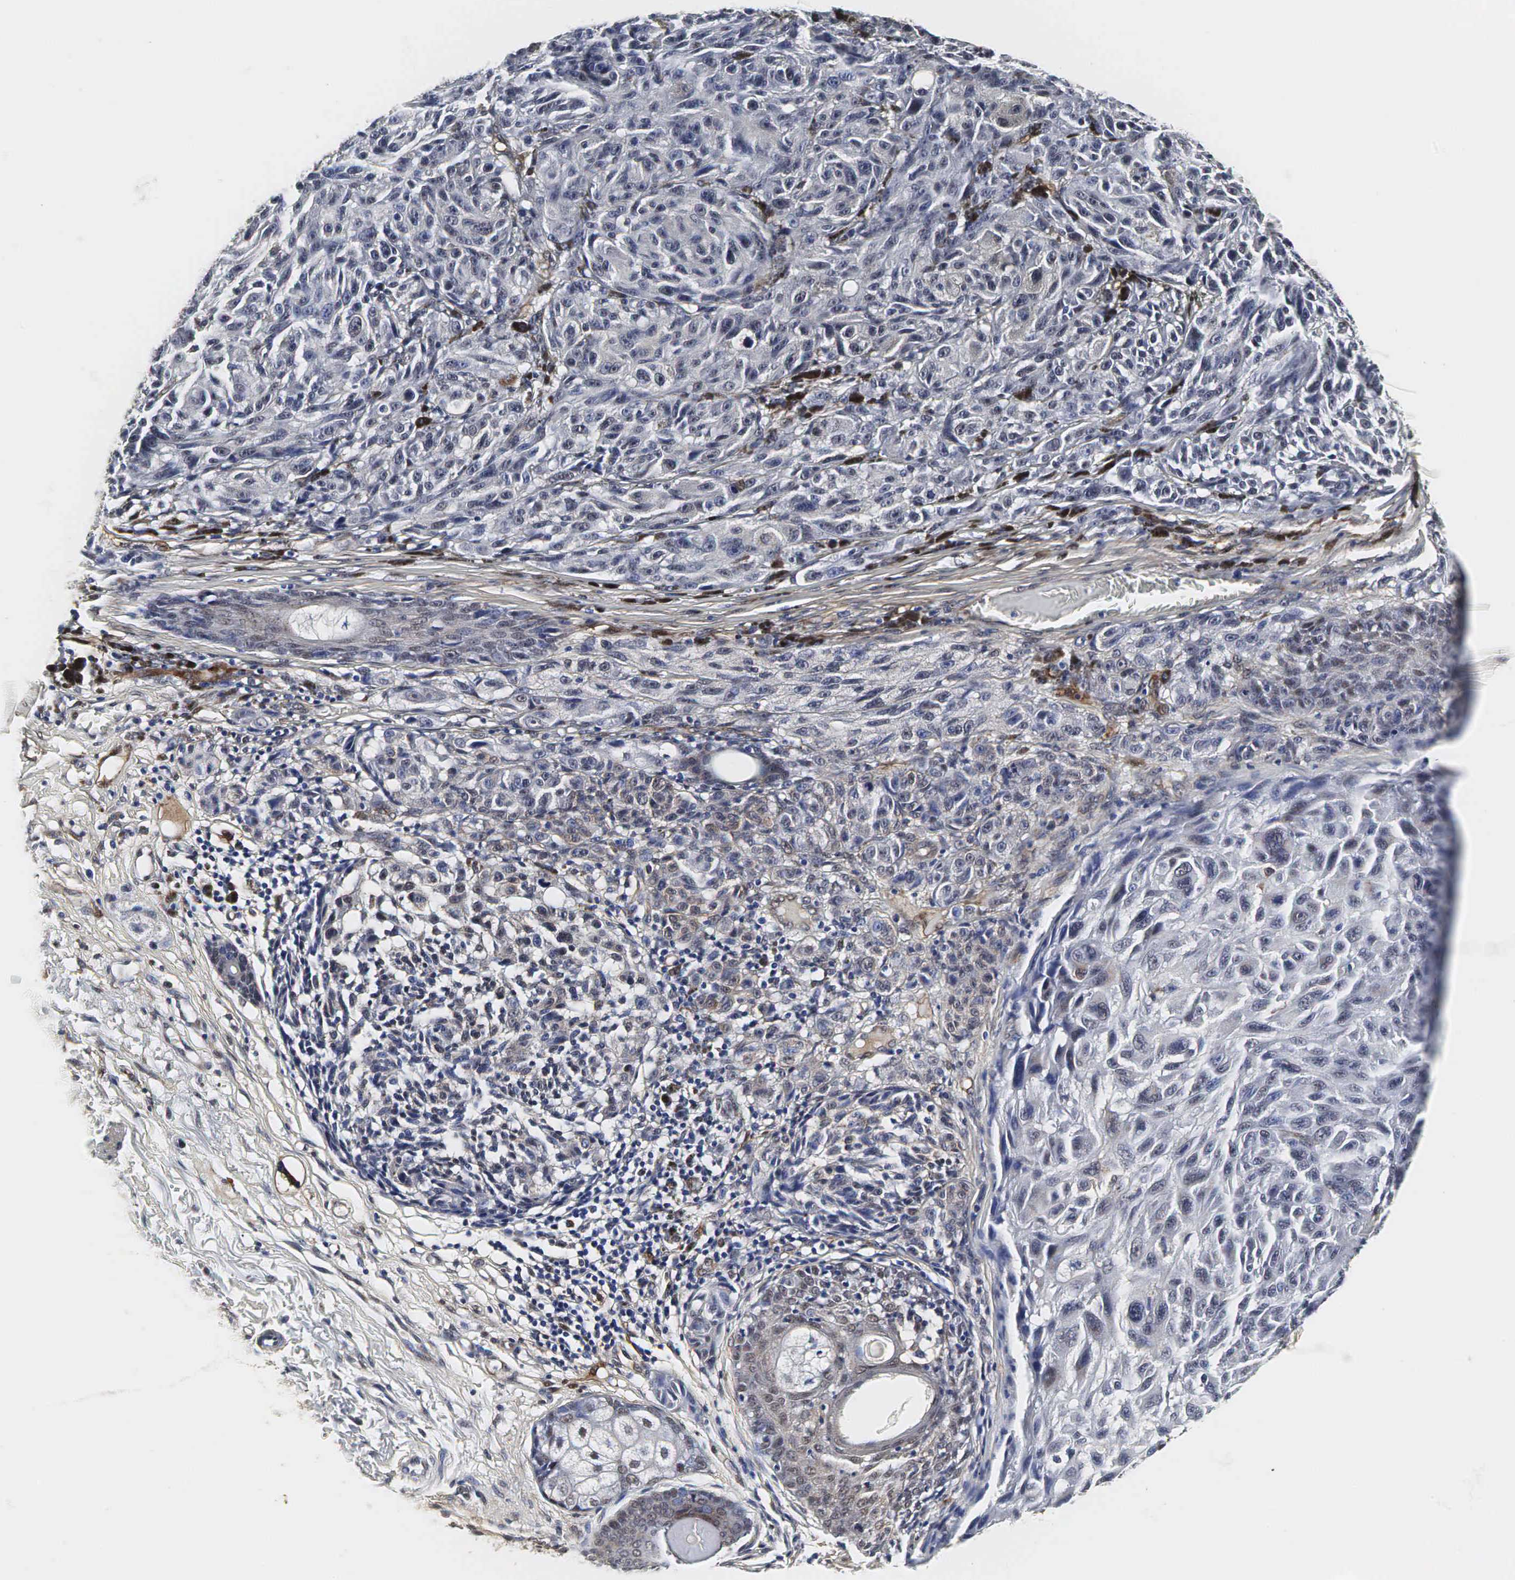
{"staining": {"intensity": "weak", "quantity": "<25%", "location": "cytoplasmic/membranous"}, "tissue": "melanoma", "cell_type": "Tumor cells", "image_type": "cancer", "snomed": [{"axis": "morphology", "description": "Malignant melanoma, NOS"}, {"axis": "topography", "description": "Skin"}], "caption": "Micrograph shows no significant protein positivity in tumor cells of malignant melanoma.", "gene": "SPIN1", "patient": {"sex": "male", "age": 70}}